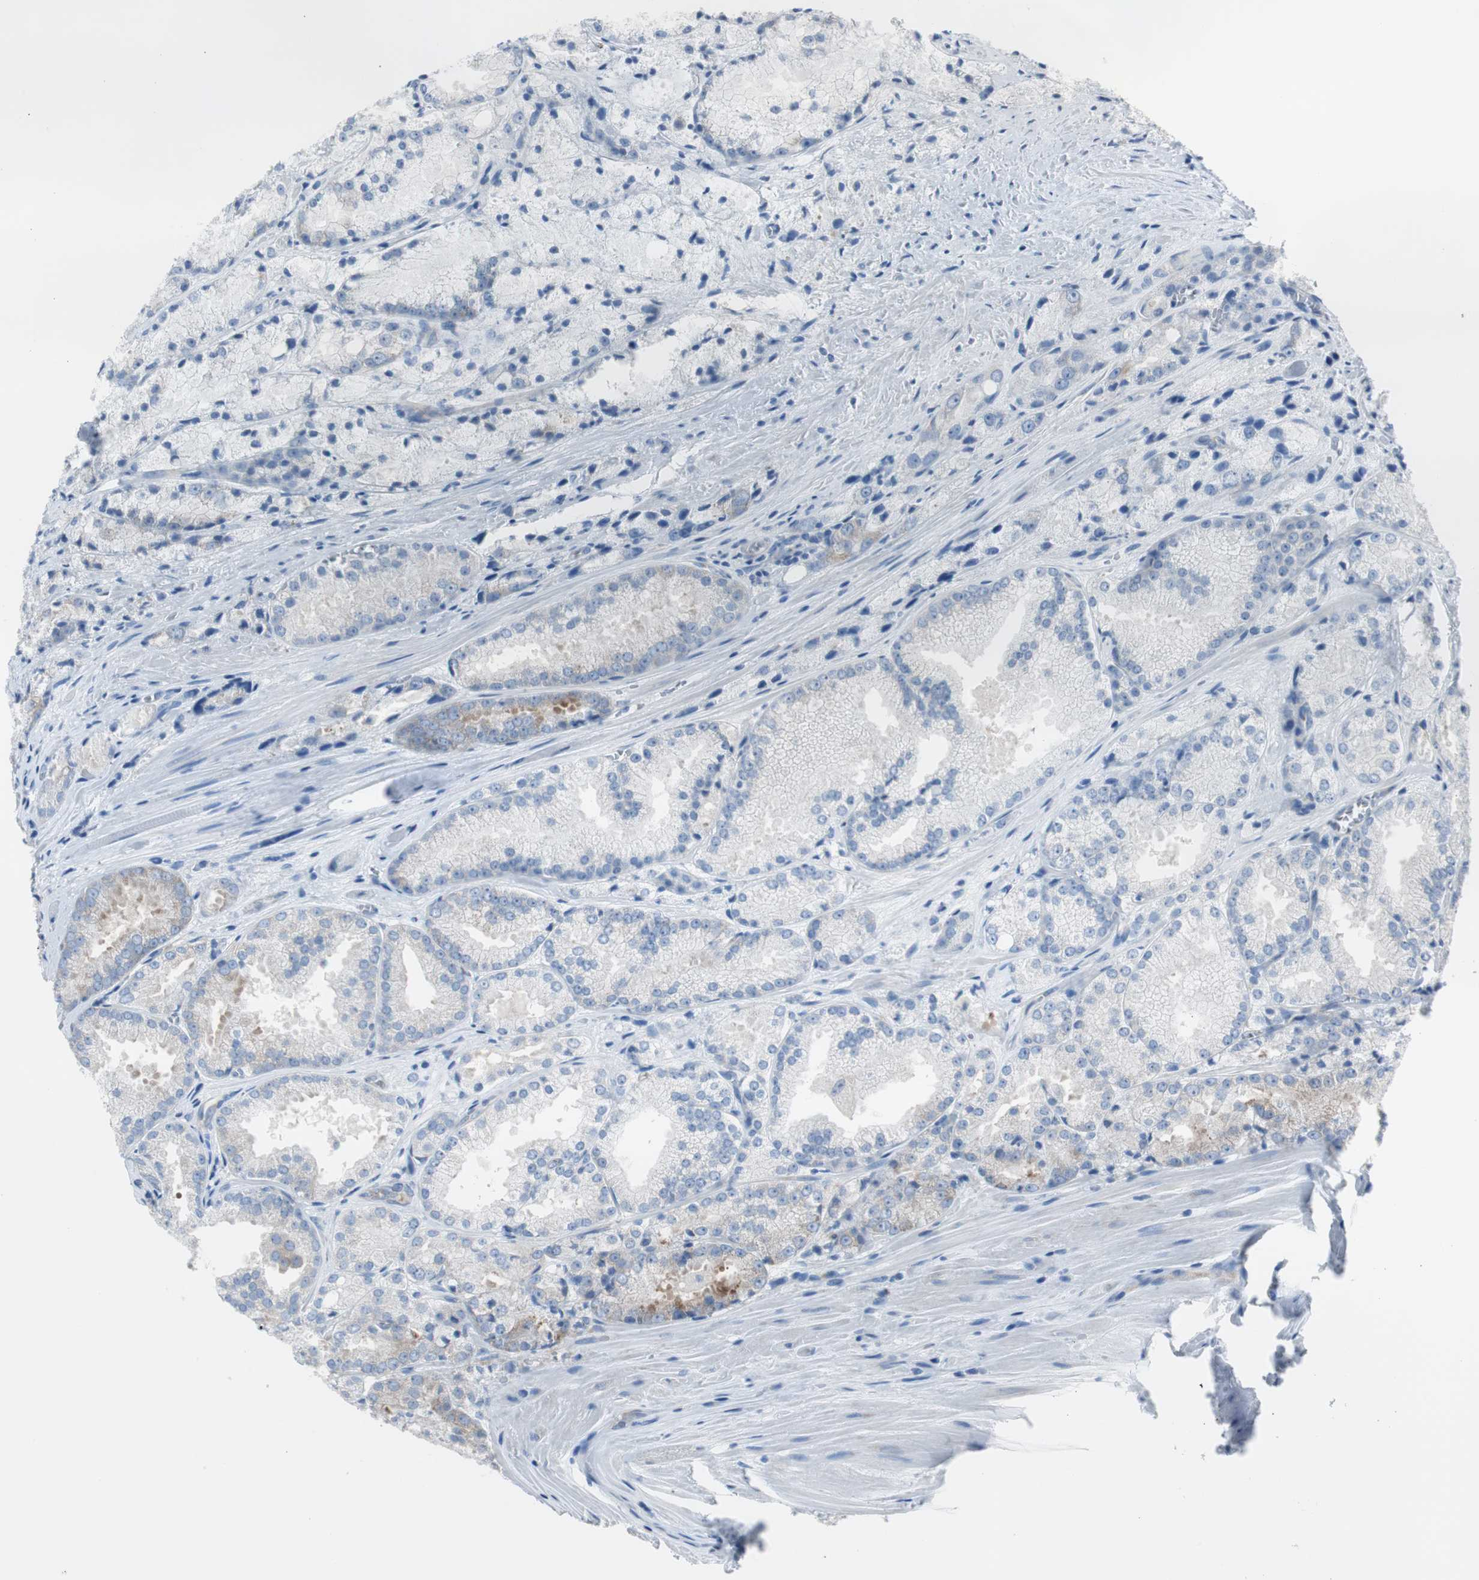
{"staining": {"intensity": "negative", "quantity": "none", "location": "none"}, "tissue": "prostate cancer", "cell_type": "Tumor cells", "image_type": "cancer", "snomed": [{"axis": "morphology", "description": "Adenocarcinoma, Low grade"}, {"axis": "topography", "description": "Prostate"}], "caption": "This is a image of IHC staining of prostate cancer (low-grade adenocarcinoma), which shows no staining in tumor cells. Nuclei are stained in blue.", "gene": "RPS12", "patient": {"sex": "male", "age": 64}}